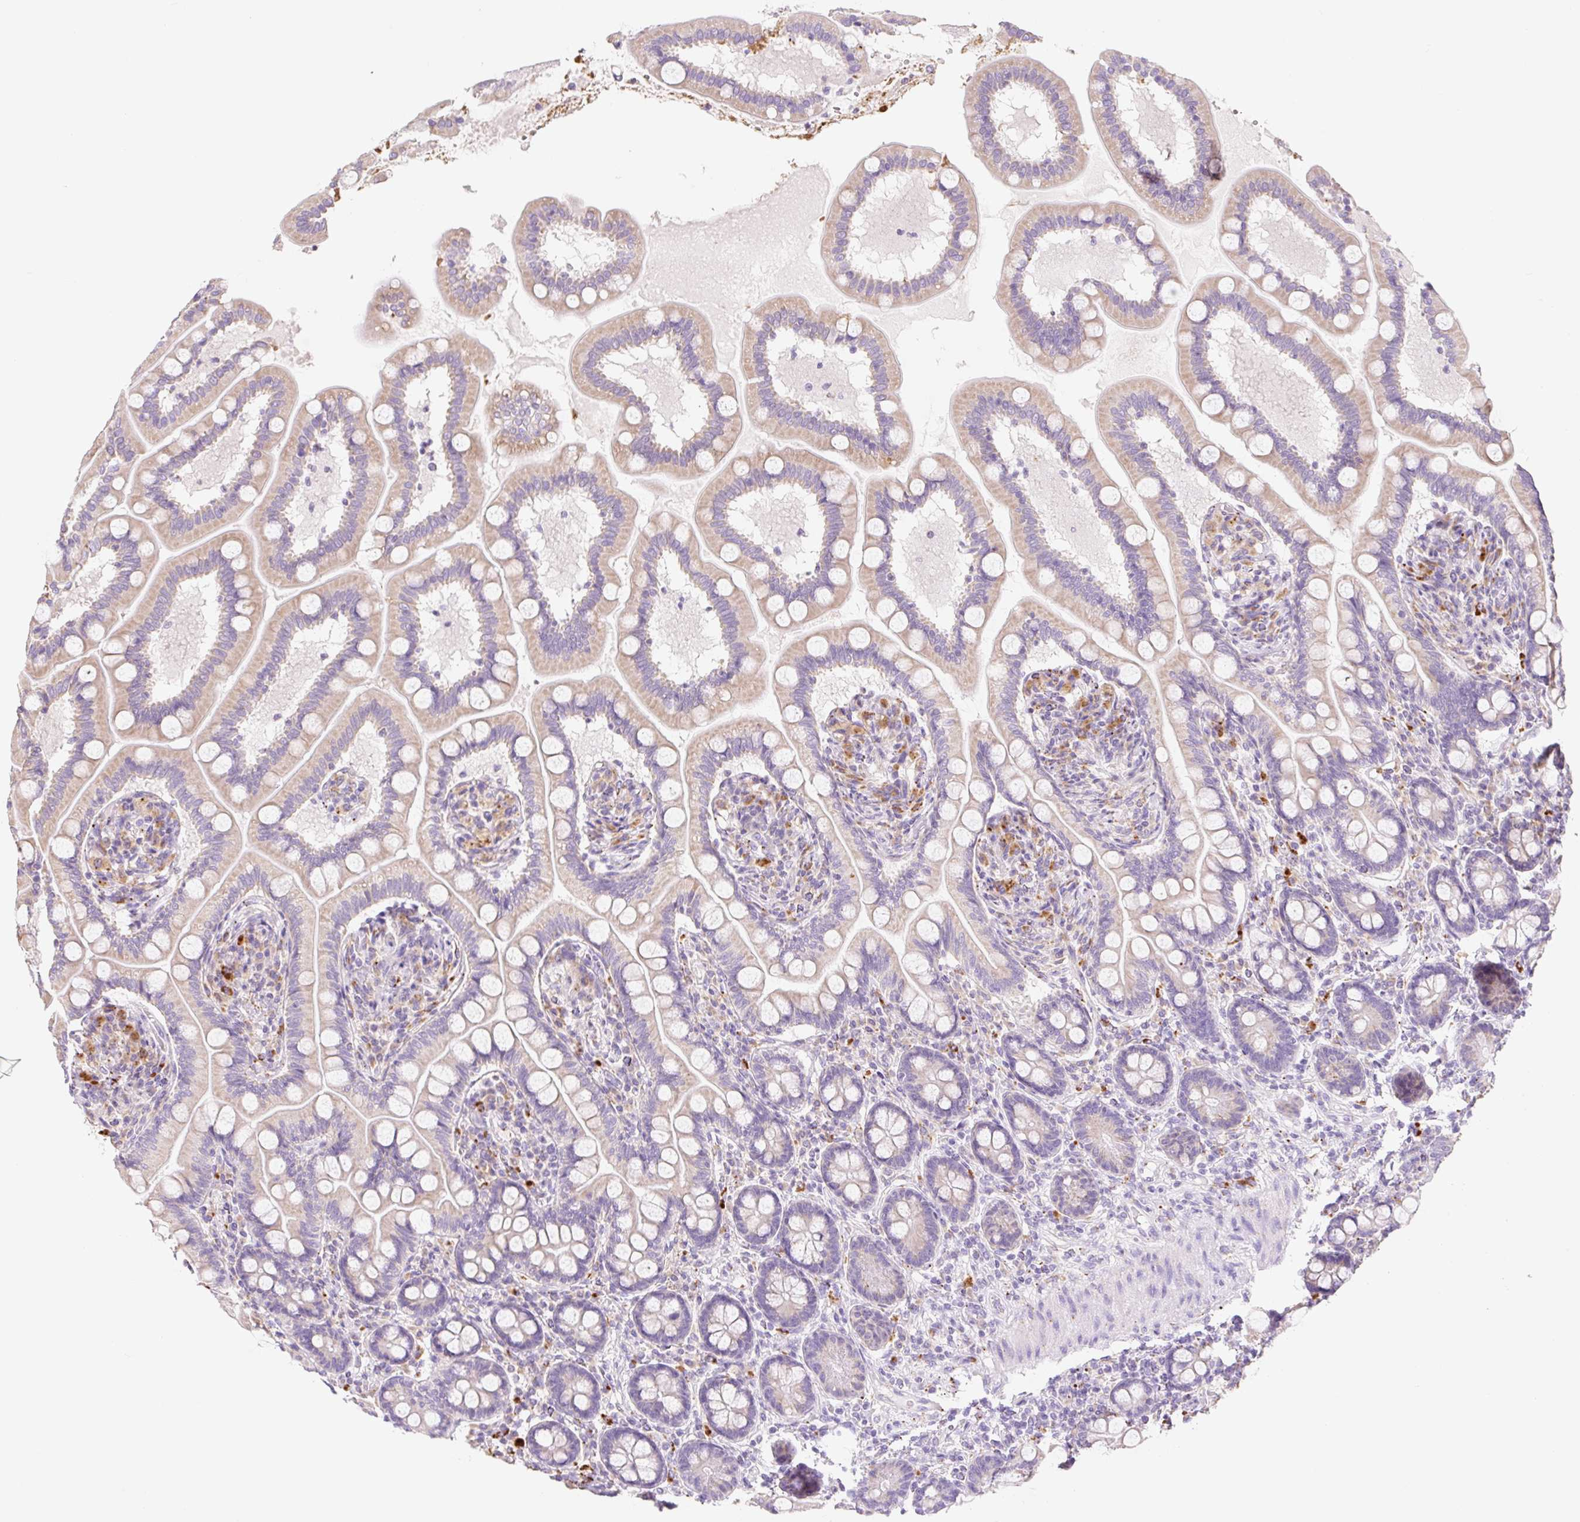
{"staining": {"intensity": "weak", "quantity": "25%-75%", "location": "cytoplasmic/membranous"}, "tissue": "small intestine", "cell_type": "Glandular cells", "image_type": "normal", "snomed": [{"axis": "morphology", "description": "Normal tissue, NOS"}, {"axis": "topography", "description": "Small intestine"}], "caption": "The immunohistochemical stain labels weak cytoplasmic/membranous expression in glandular cells of benign small intestine. Using DAB (3,3'-diaminobenzidine) (brown) and hematoxylin (blue) stains, captured at high magnification using brightfield microscopy.", "gene": "CLEC3A", "patient": {"sex": "female", "age": 64}}